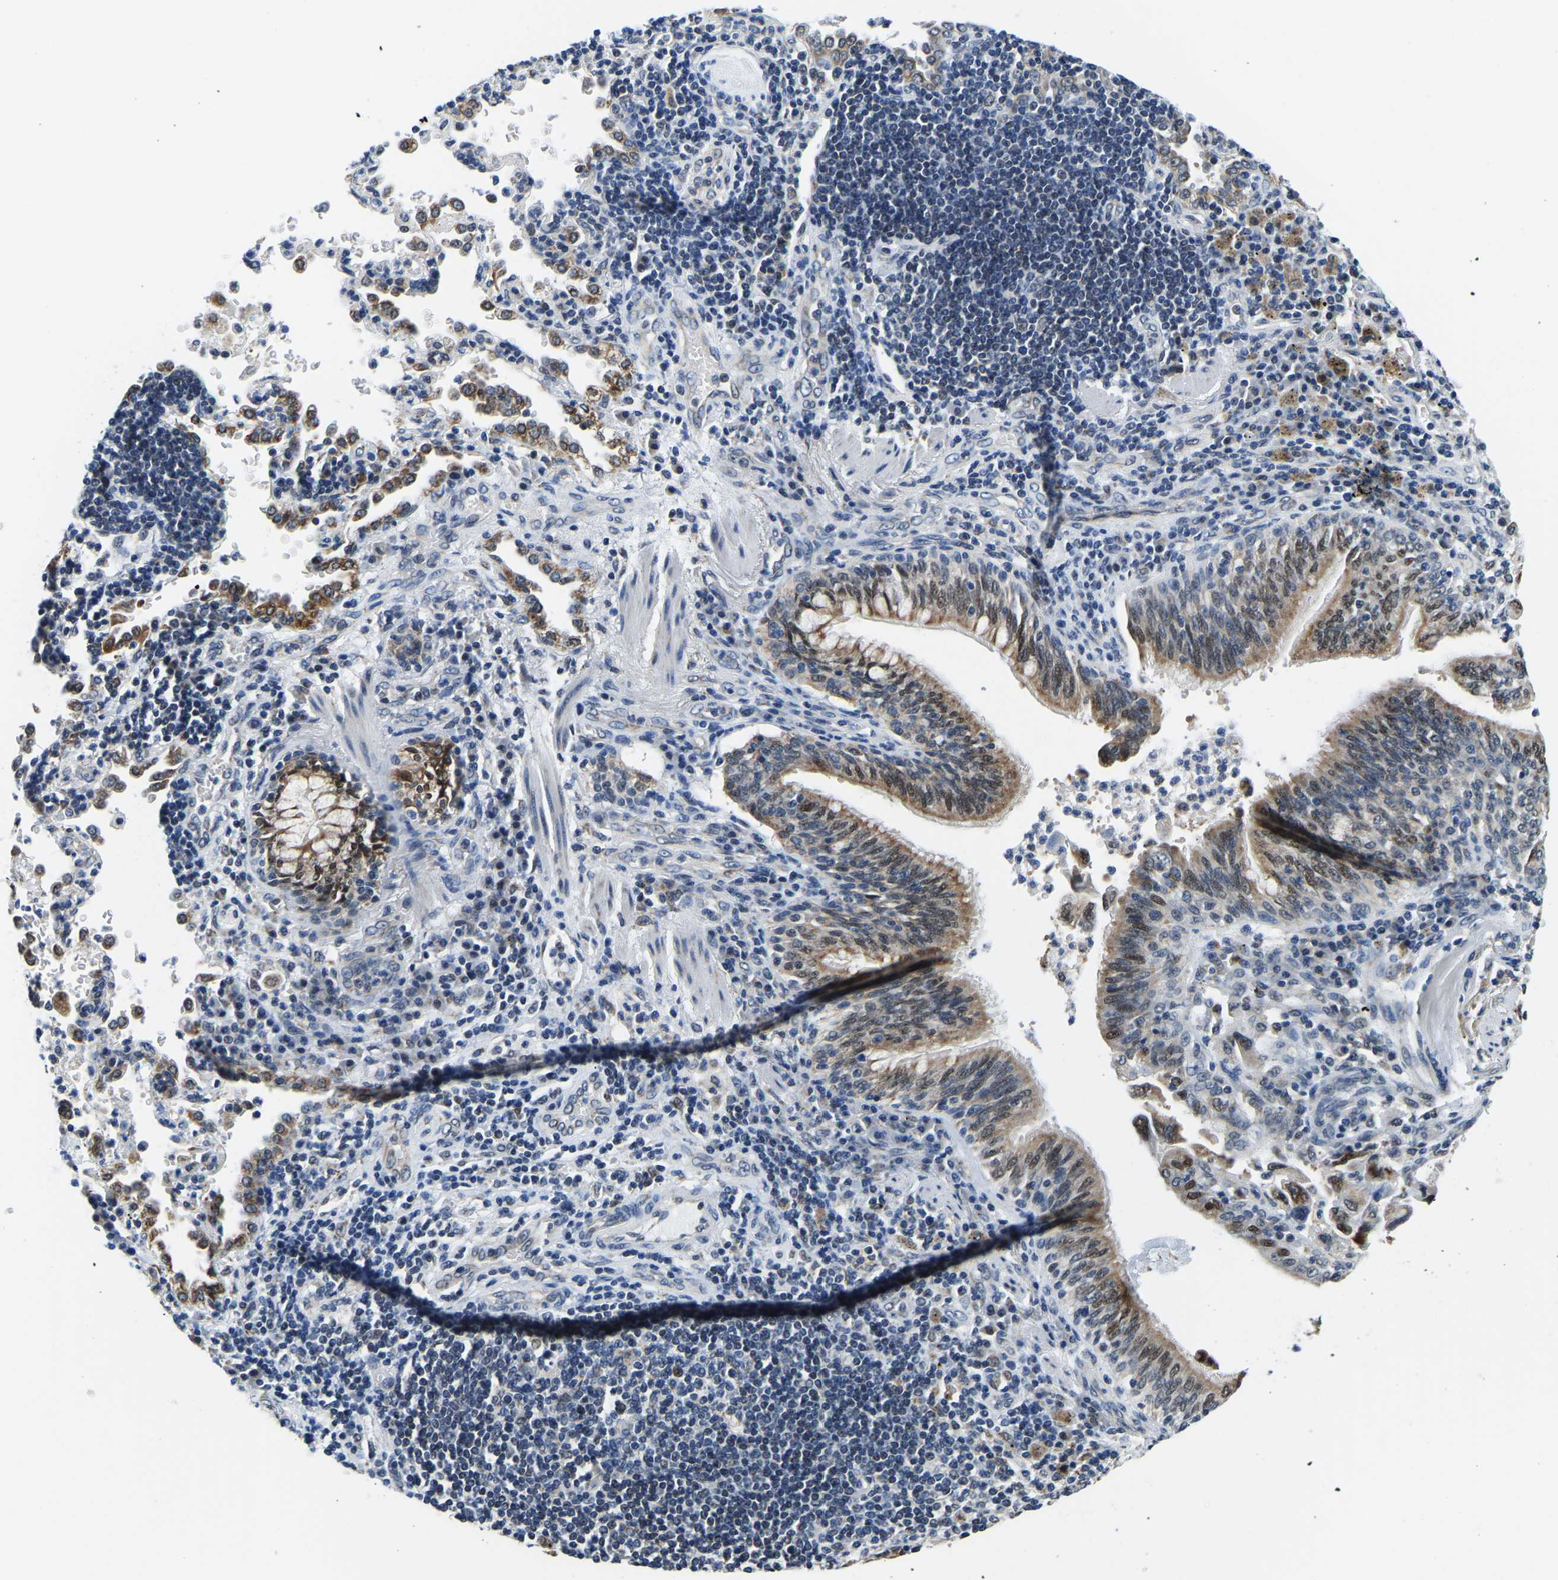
{"staining": {"intensity": "moderate", "quantity": ">75%", "location": "cytoplasmic/membranous"}, "tissue": "lung cancer", "cell_type": "Tumor cells", "image_type": "cancer", "snomed": [{"axis": "morphology", "description": "Adenocarcinoma, NOS"}, {"axis": "topography", "description": "Lung"}], "caption": "Human lung cancer (adenocarcinoma) stained for a protein (brown) exhibits moderate cytoplasmic/membranous positive staining in about >75% of tumor cells.", "gene": "BNIP3L", "patient": {"sex": "male", "age": 64}}